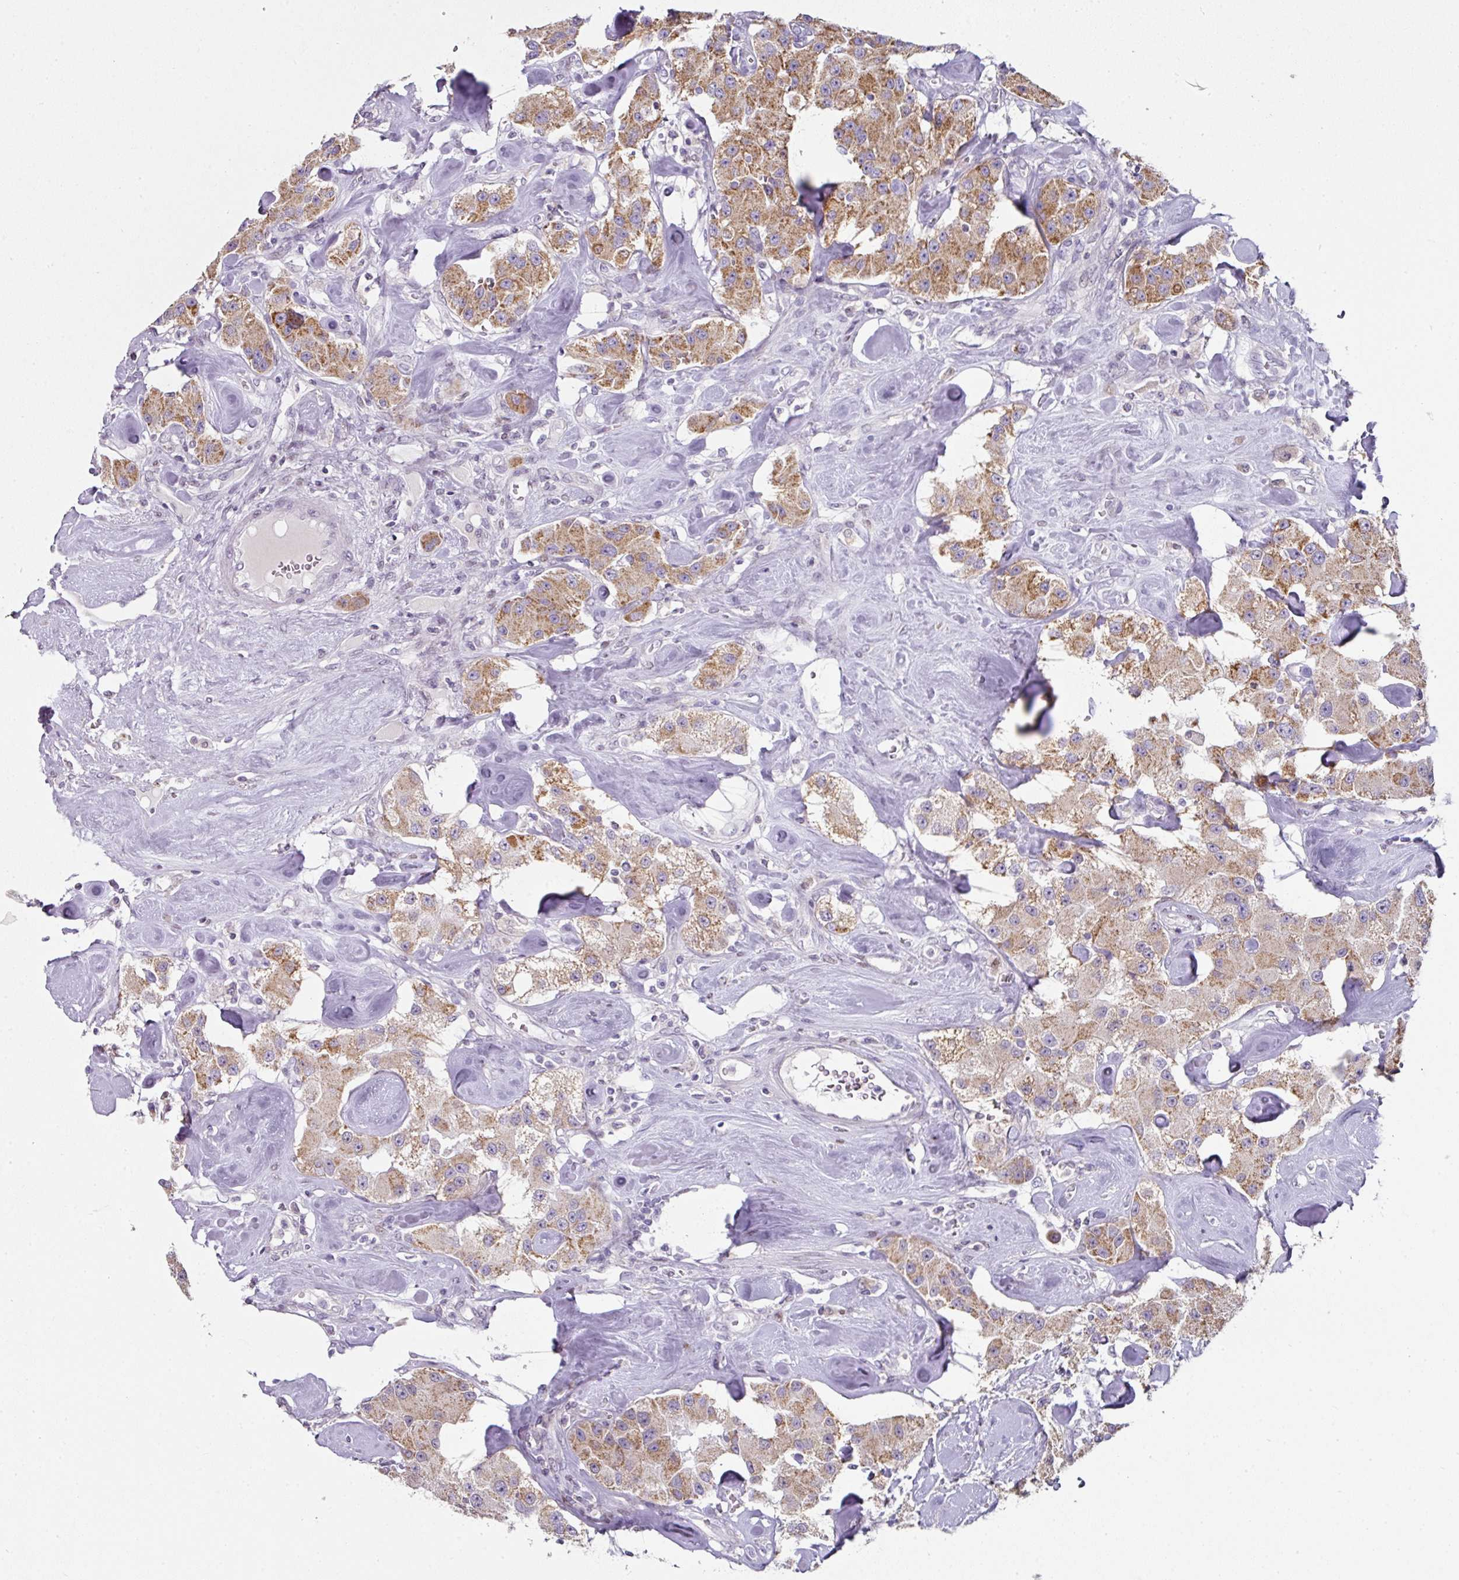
{"staining": {"intensity": "moderate", "quantity": ">75%", "location": "cytoplasmic/membranous"}, "tissue": "carcinoid", "cell_type": "Tumor cells", "image_type": "cancer", "snomed": [{"axis": "morphology", "description": "Carcinoid, malignant, NOS"}, {"axis": "topography", "description": "Pancreas"}], "caption": "Protein analysis of carcinoid tissue demonstrates moderate cytoplasmic/membranous expression in approximately >75% of tumor cells.", "gene": "ANKRD18A", "patient": {"sex": "male", "age": 41}}